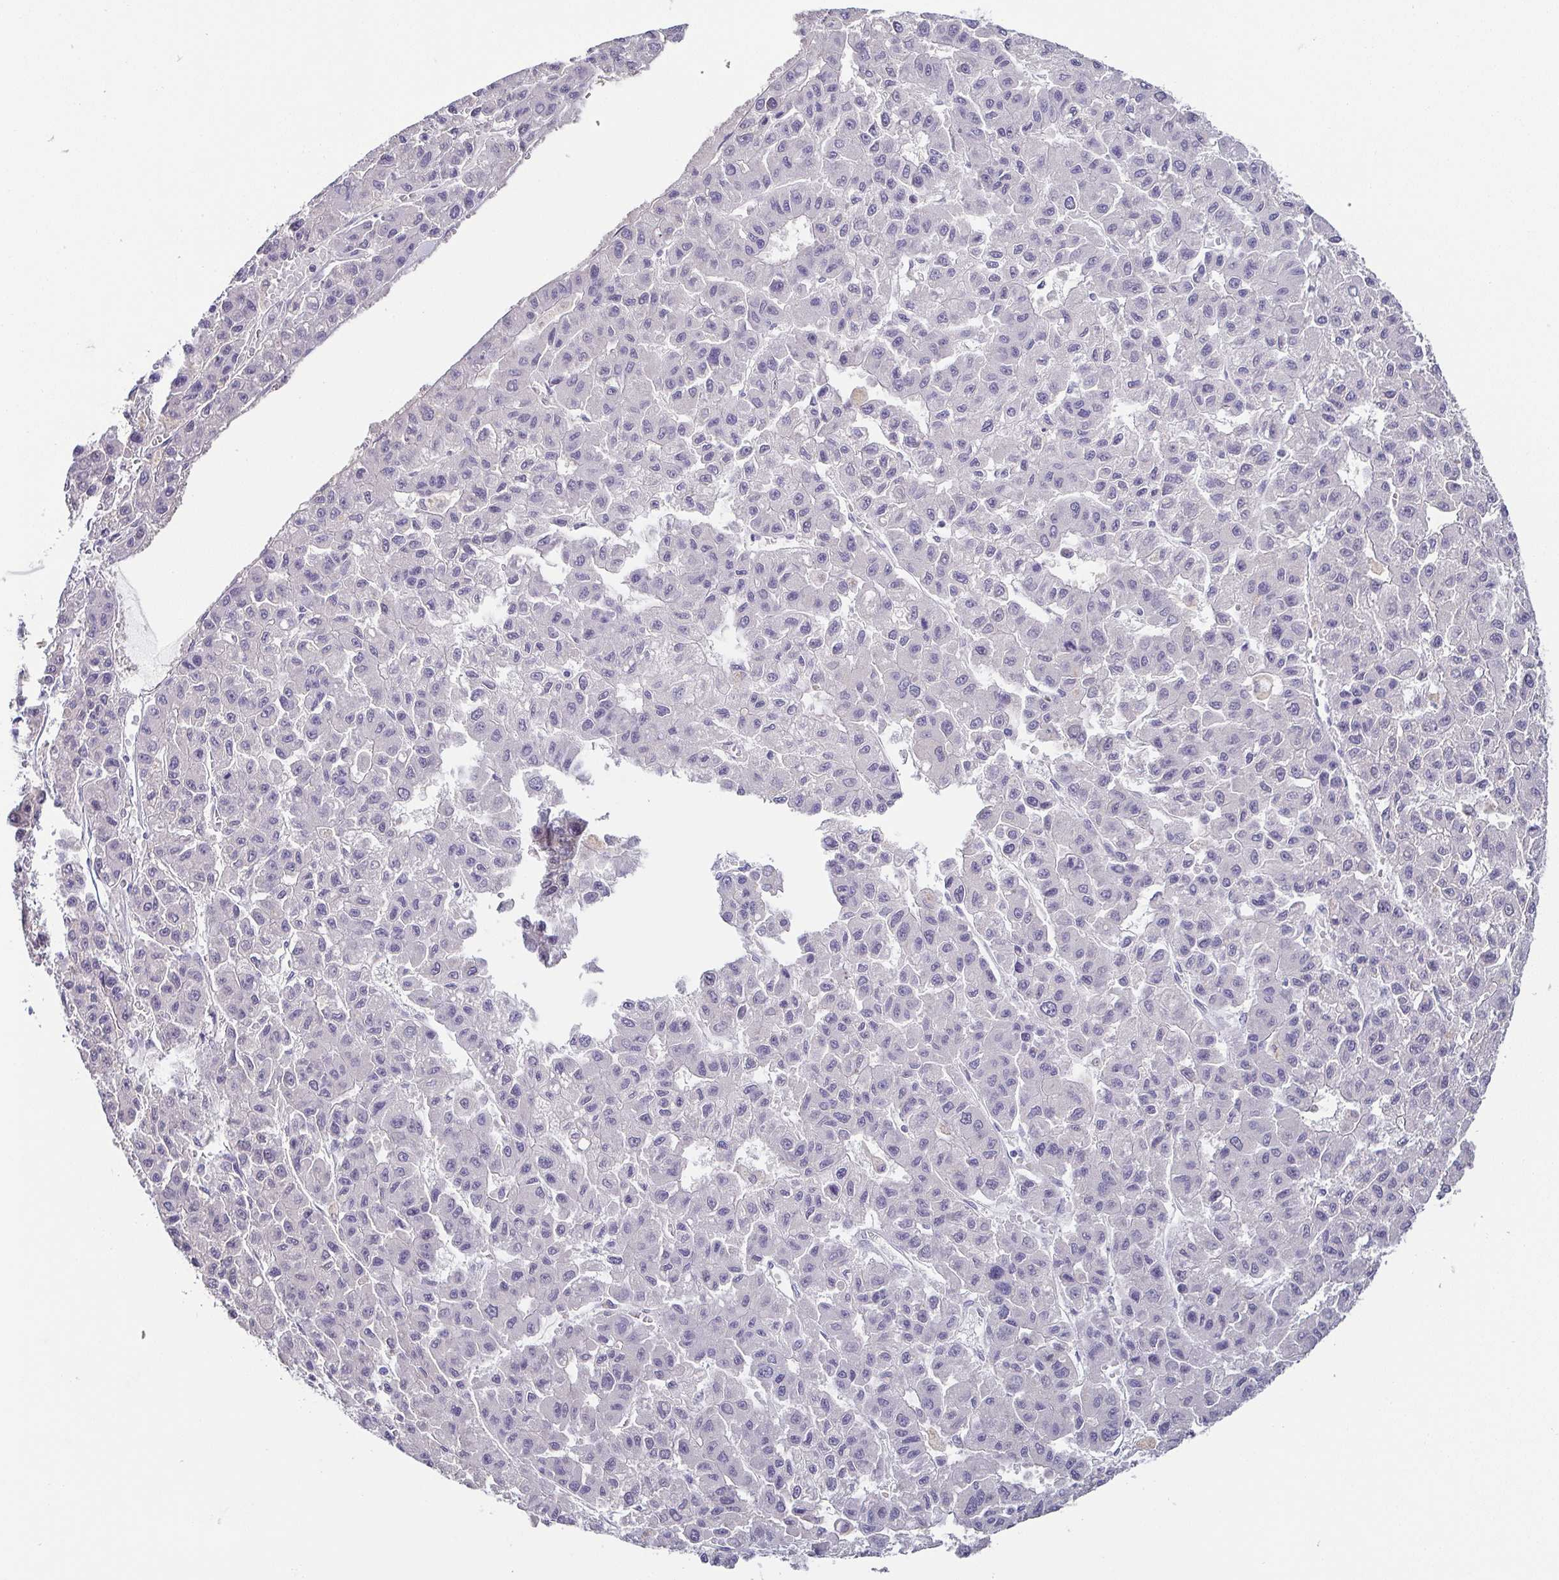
{"staining": {"intensity": "negative", "quantity": "none", "location": "none"}, "tissue": "liver cancer", "cell_type": "Tumor cells", "image_type": "cancer", "snomed": [{"axis": "morphology", "description": "Carcinoma, Hepatocellular, NOS"}, {"axis": "topography", "description": "Liver"}], "caption": "A high-resolution micrograph shows immunohistochemistry (IHC) staining of liver cancer, which shows no significant positivity in tumor cells. Nuclei are stained in blue.", "gene": "RNASE7", "patient": {"sex": "male", "age": 70}}